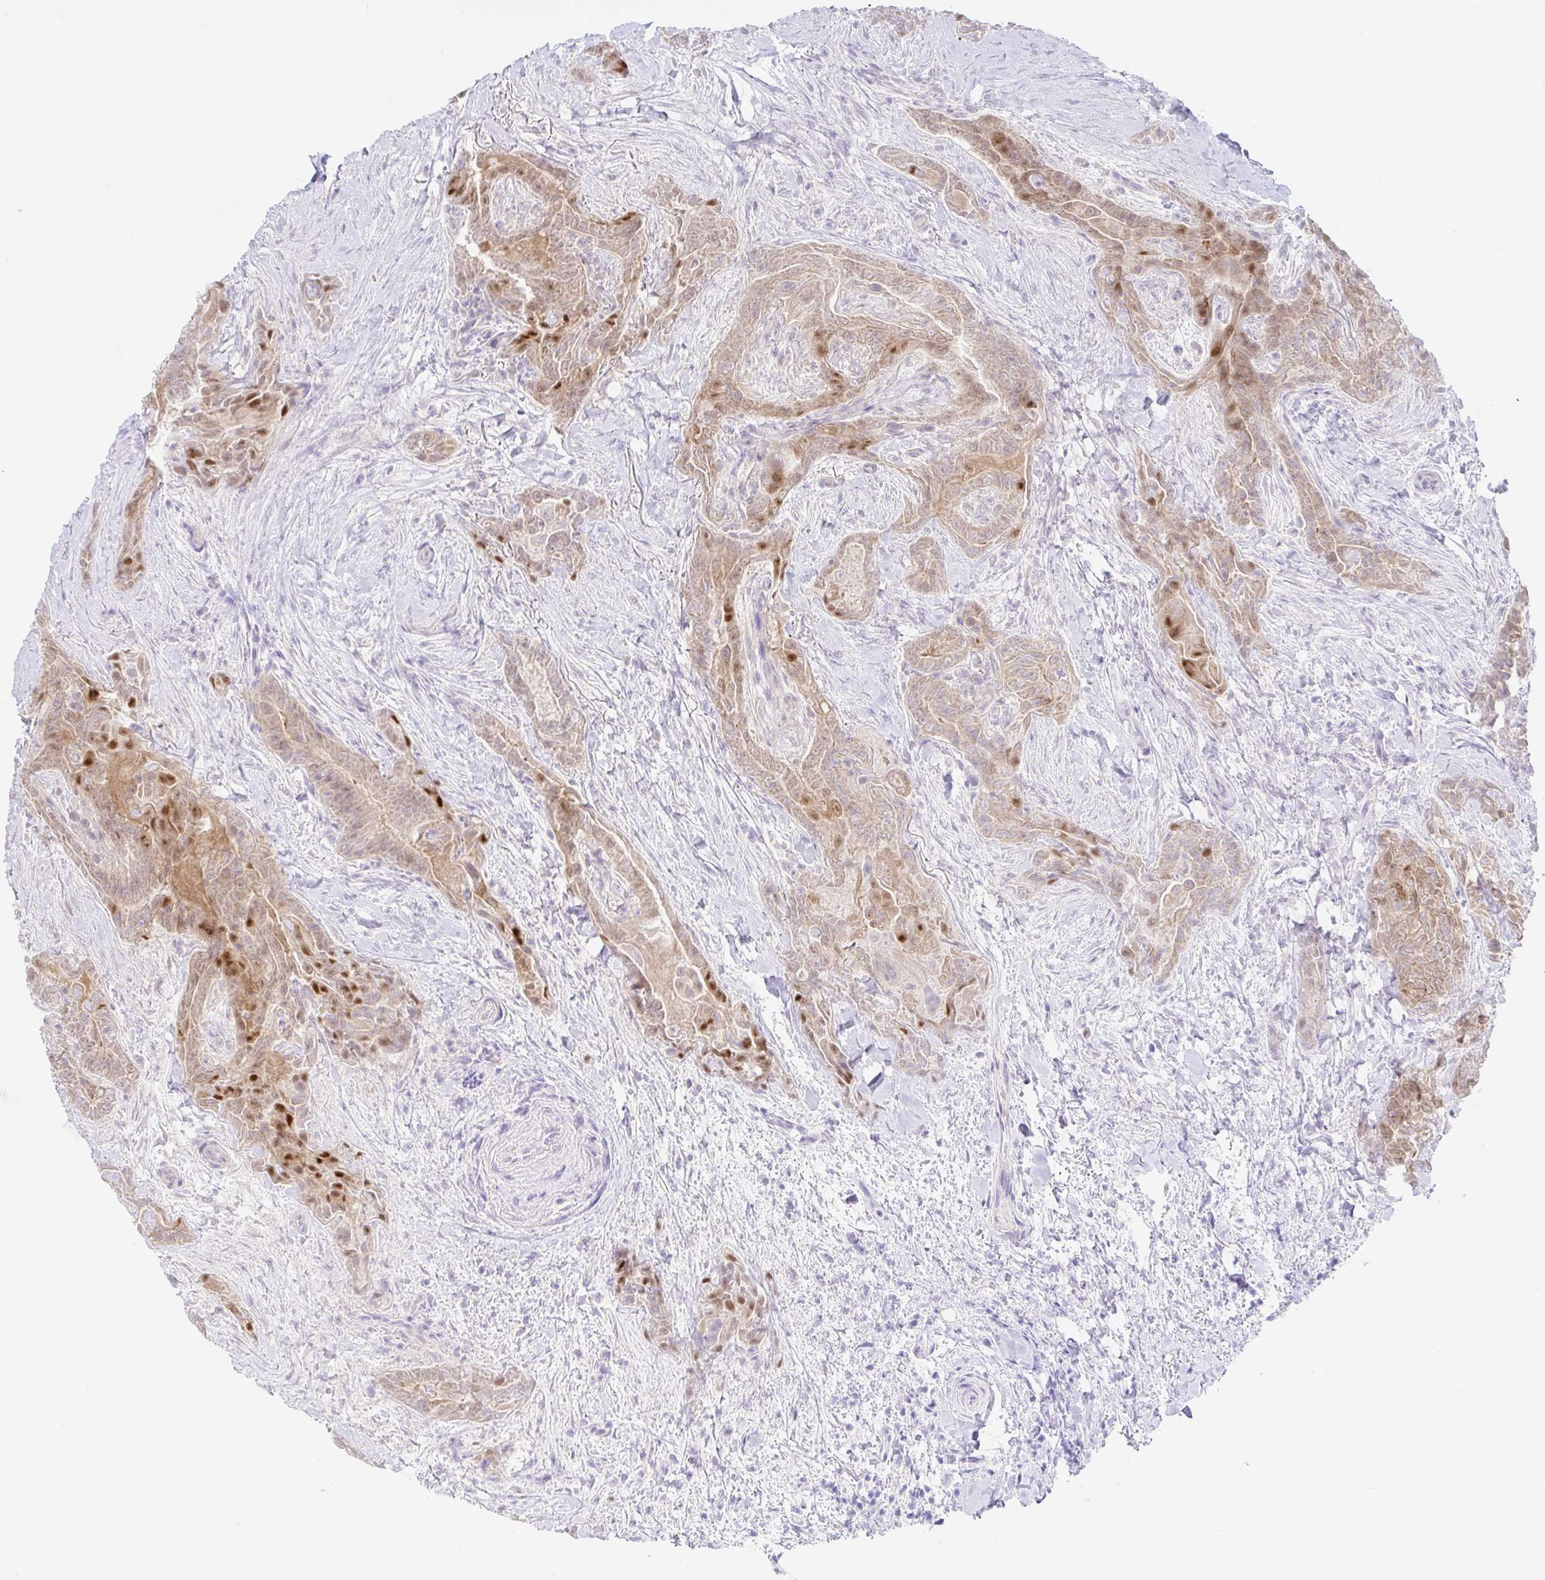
{"staining": {"intensity": "moderate", "quantity": "<25%", "location": "cytoplasmic/membranous,nuclear"}, "tissue": "thyroid cancer", "cell_type": "Tumor cells", "image_type": "cancer", "snomed": [{"axis": "morphology", "description": "Papillary adenocarcinoma, NOS"}, {"axis": "topography", "description": "Thyroid gland"}], "caption": "Immunohistochemistry histopathology image of thyroid papillary adenocarcinoma stained for a protein (brown), which displays low levels of moderate cytoplasmic/membranous and nuclear positivity in about <25% of tumor cells.", "gene": "PAX8", "patient": {"sex": "female", "age": 61}}